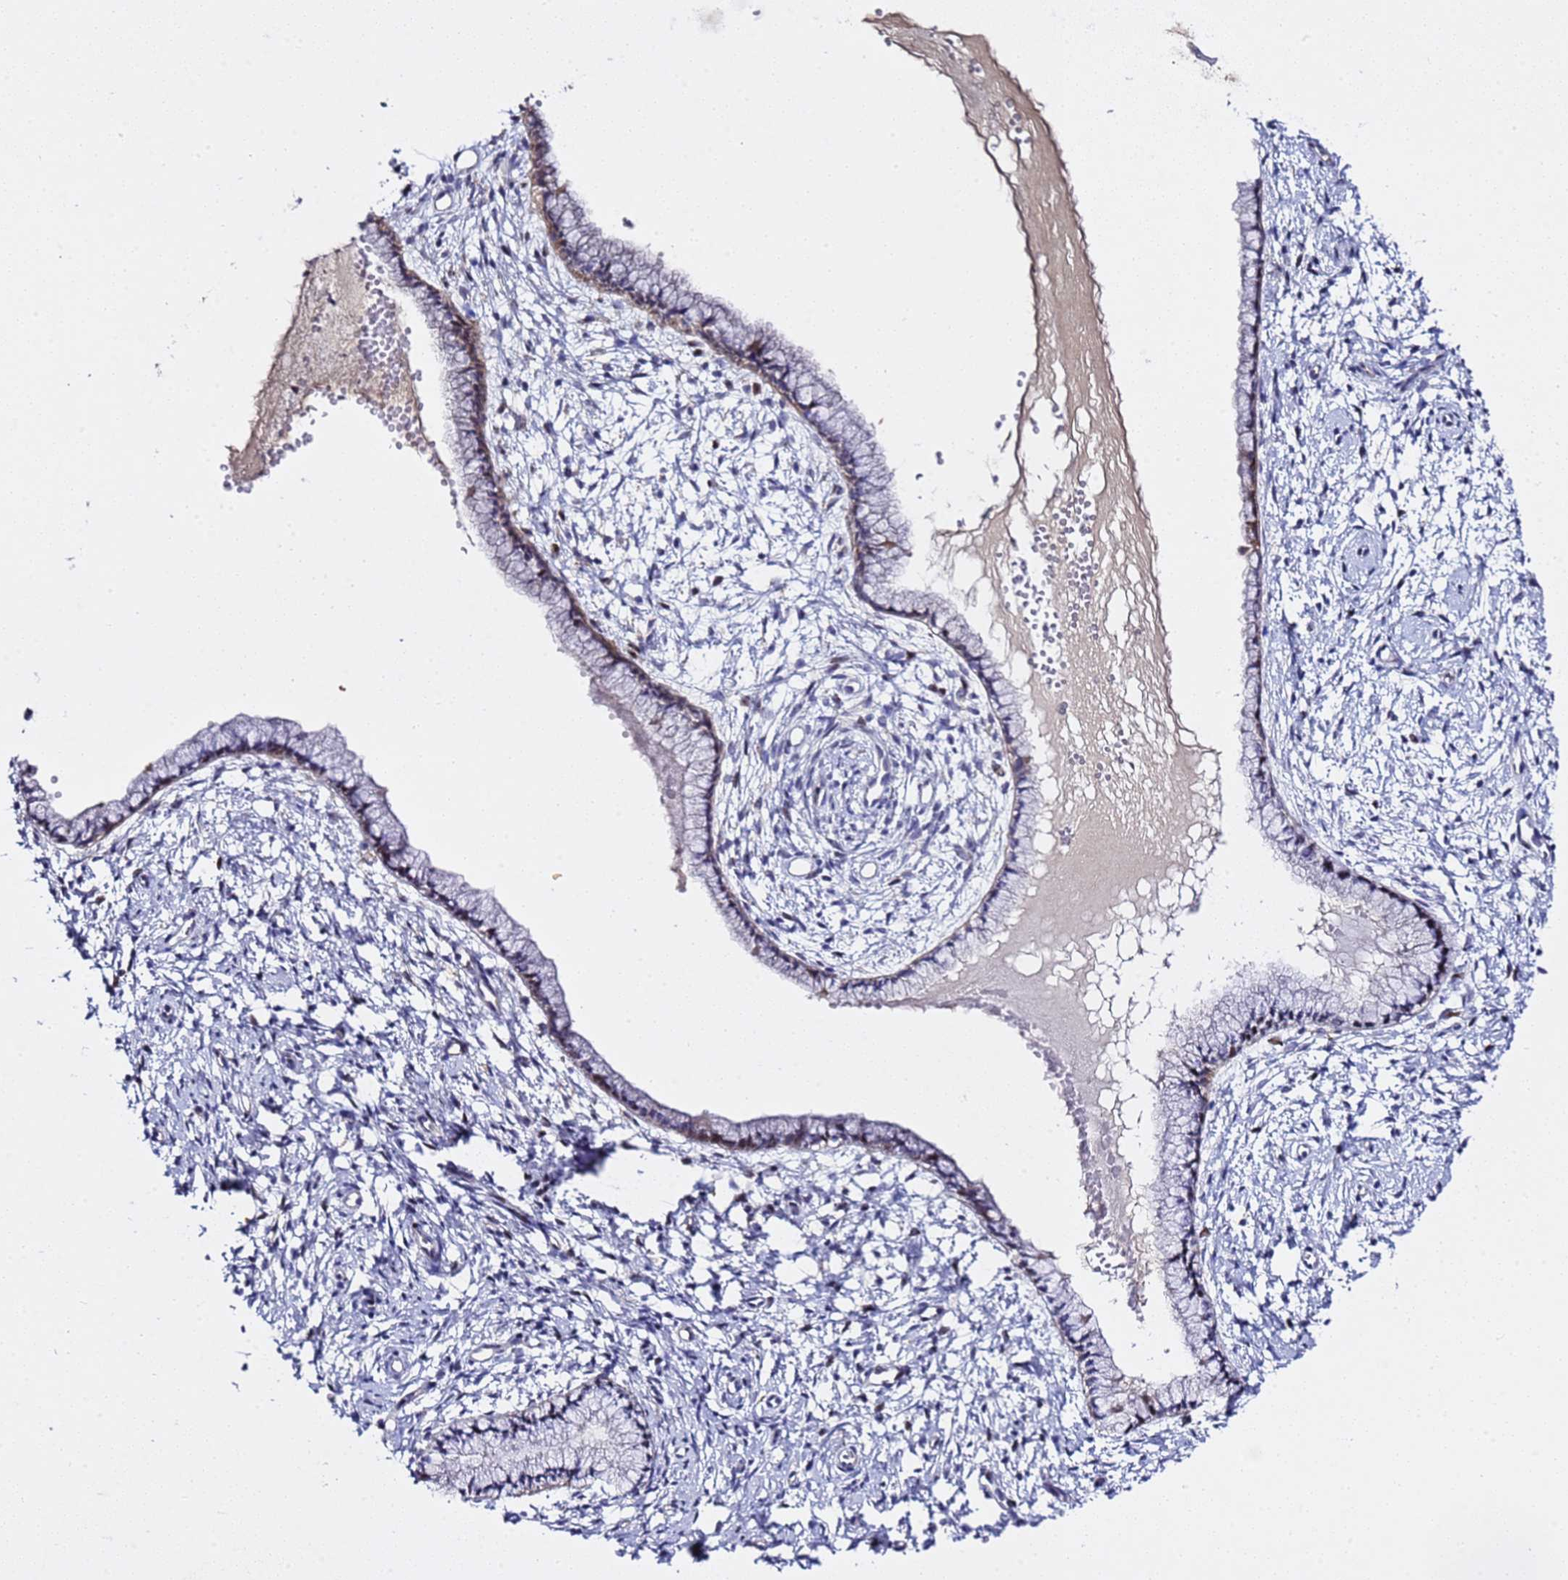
{"staining": {"intensity": "negative", "quantity": "none", "location": "none"}, "tissue": "cervix", "cell_type": "Glandular cells", "image_type": "normal", "snomed": [{"axis": "morphology", "description": "Normal tissue, NOS"}, {"axis": "topography", "description": "Cervix"}], "caption": "Glandular cells show no significant expression in normal cervix. Nuclei are stained in blue.", "gene": "ALG3", "patient": {"sex": "female", "age": 57}}